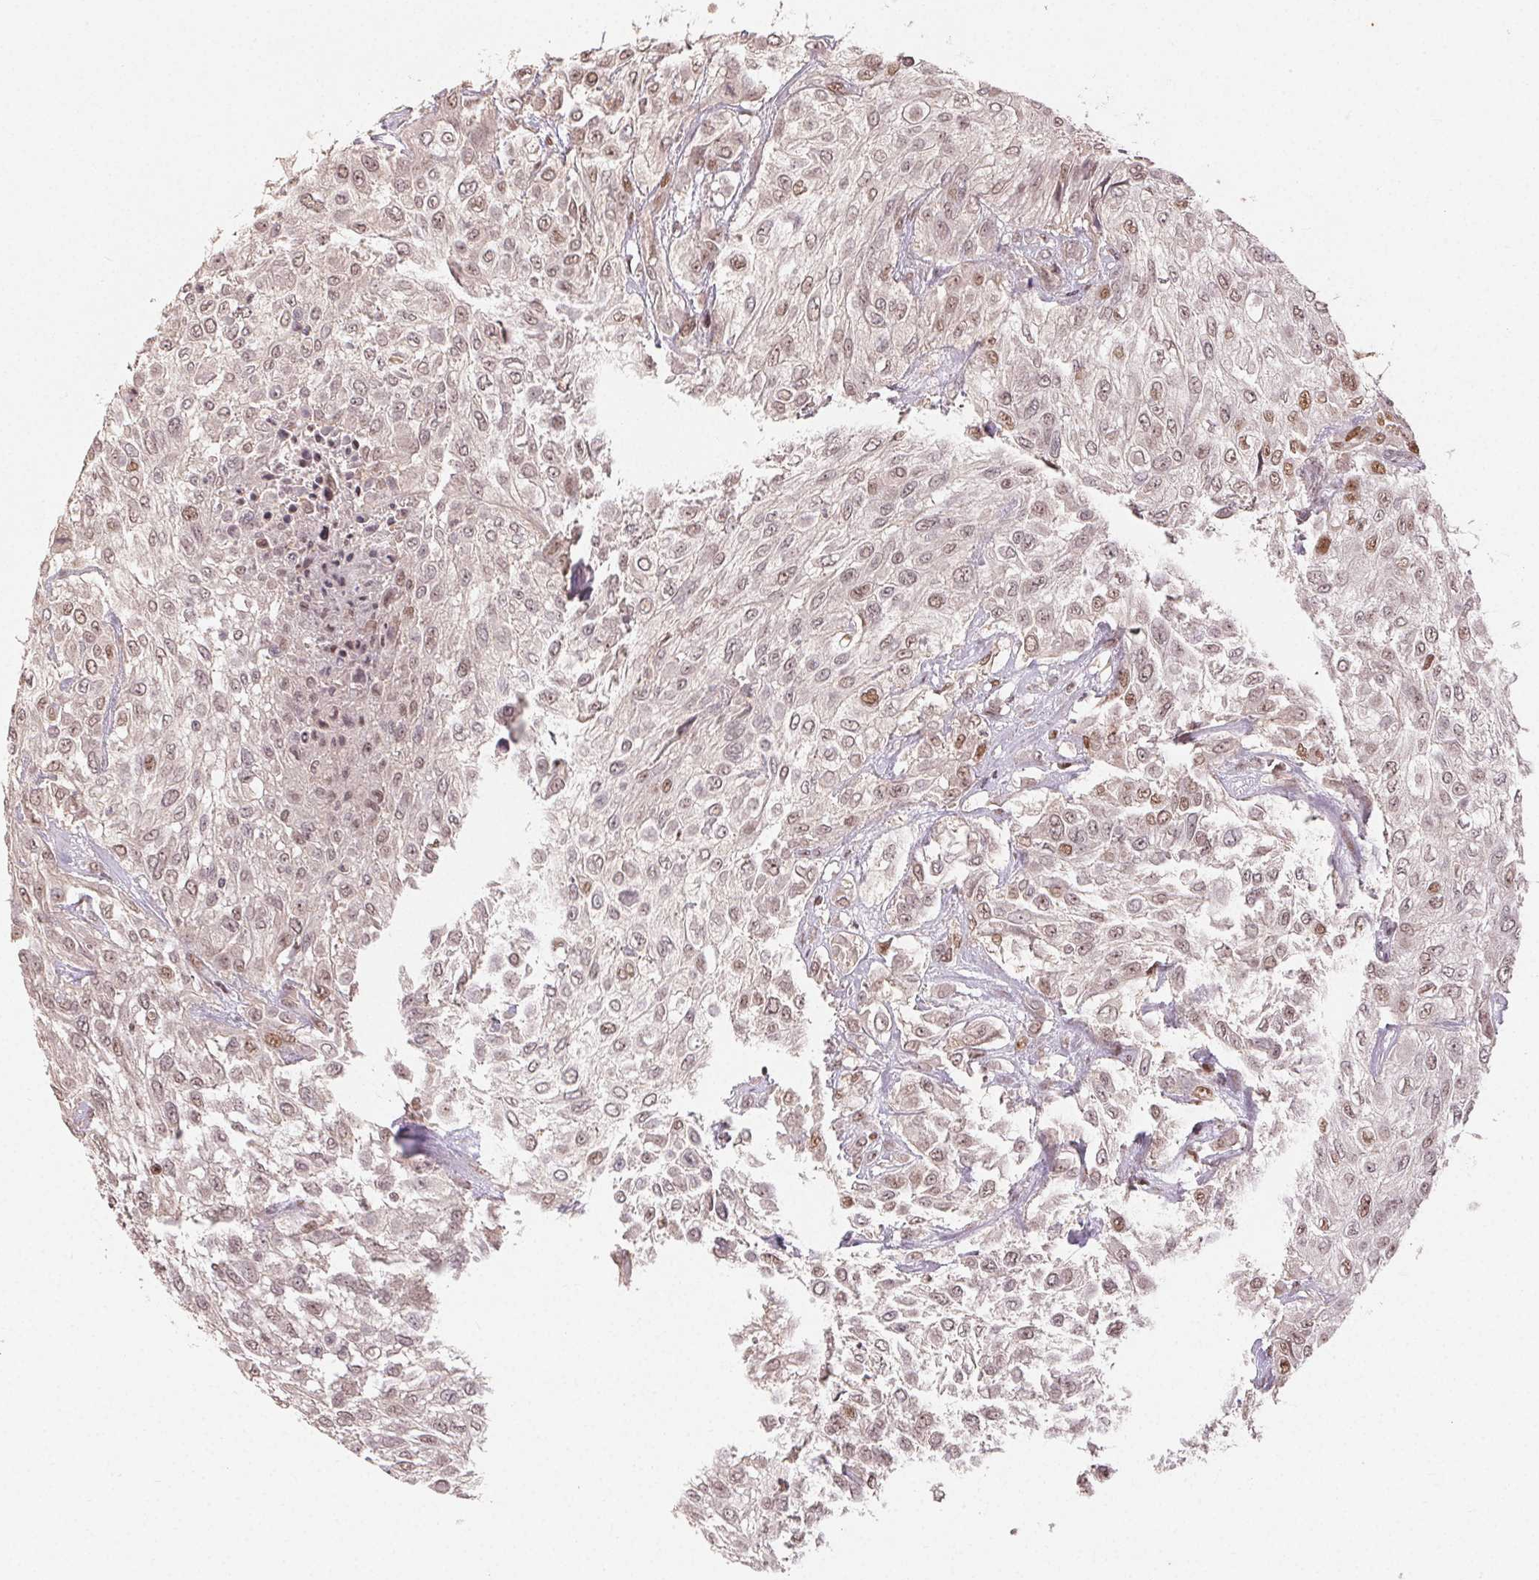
{"staining": {"intensity": "moderate", "quantity": ">75%", "location": "nuclear"}, "tissue": "urothelial cancer", "cell_type": "Tumor cells", "image_type": "cancer", "snomed": [{"axis": "morphology", "description": "Urothelial carcinoma, High grade"}, {"axis": "topography", "description": "Urinary bladder"}], "caption": "Brown immunohistochemical staining in urothelial carcinoma (high-grade) demonstrates moderate nuclear positivity in approximately >75% of tumor cells.", "gene": "MAPKAPK2", "patient": {"sex": "male", "age": 57}}